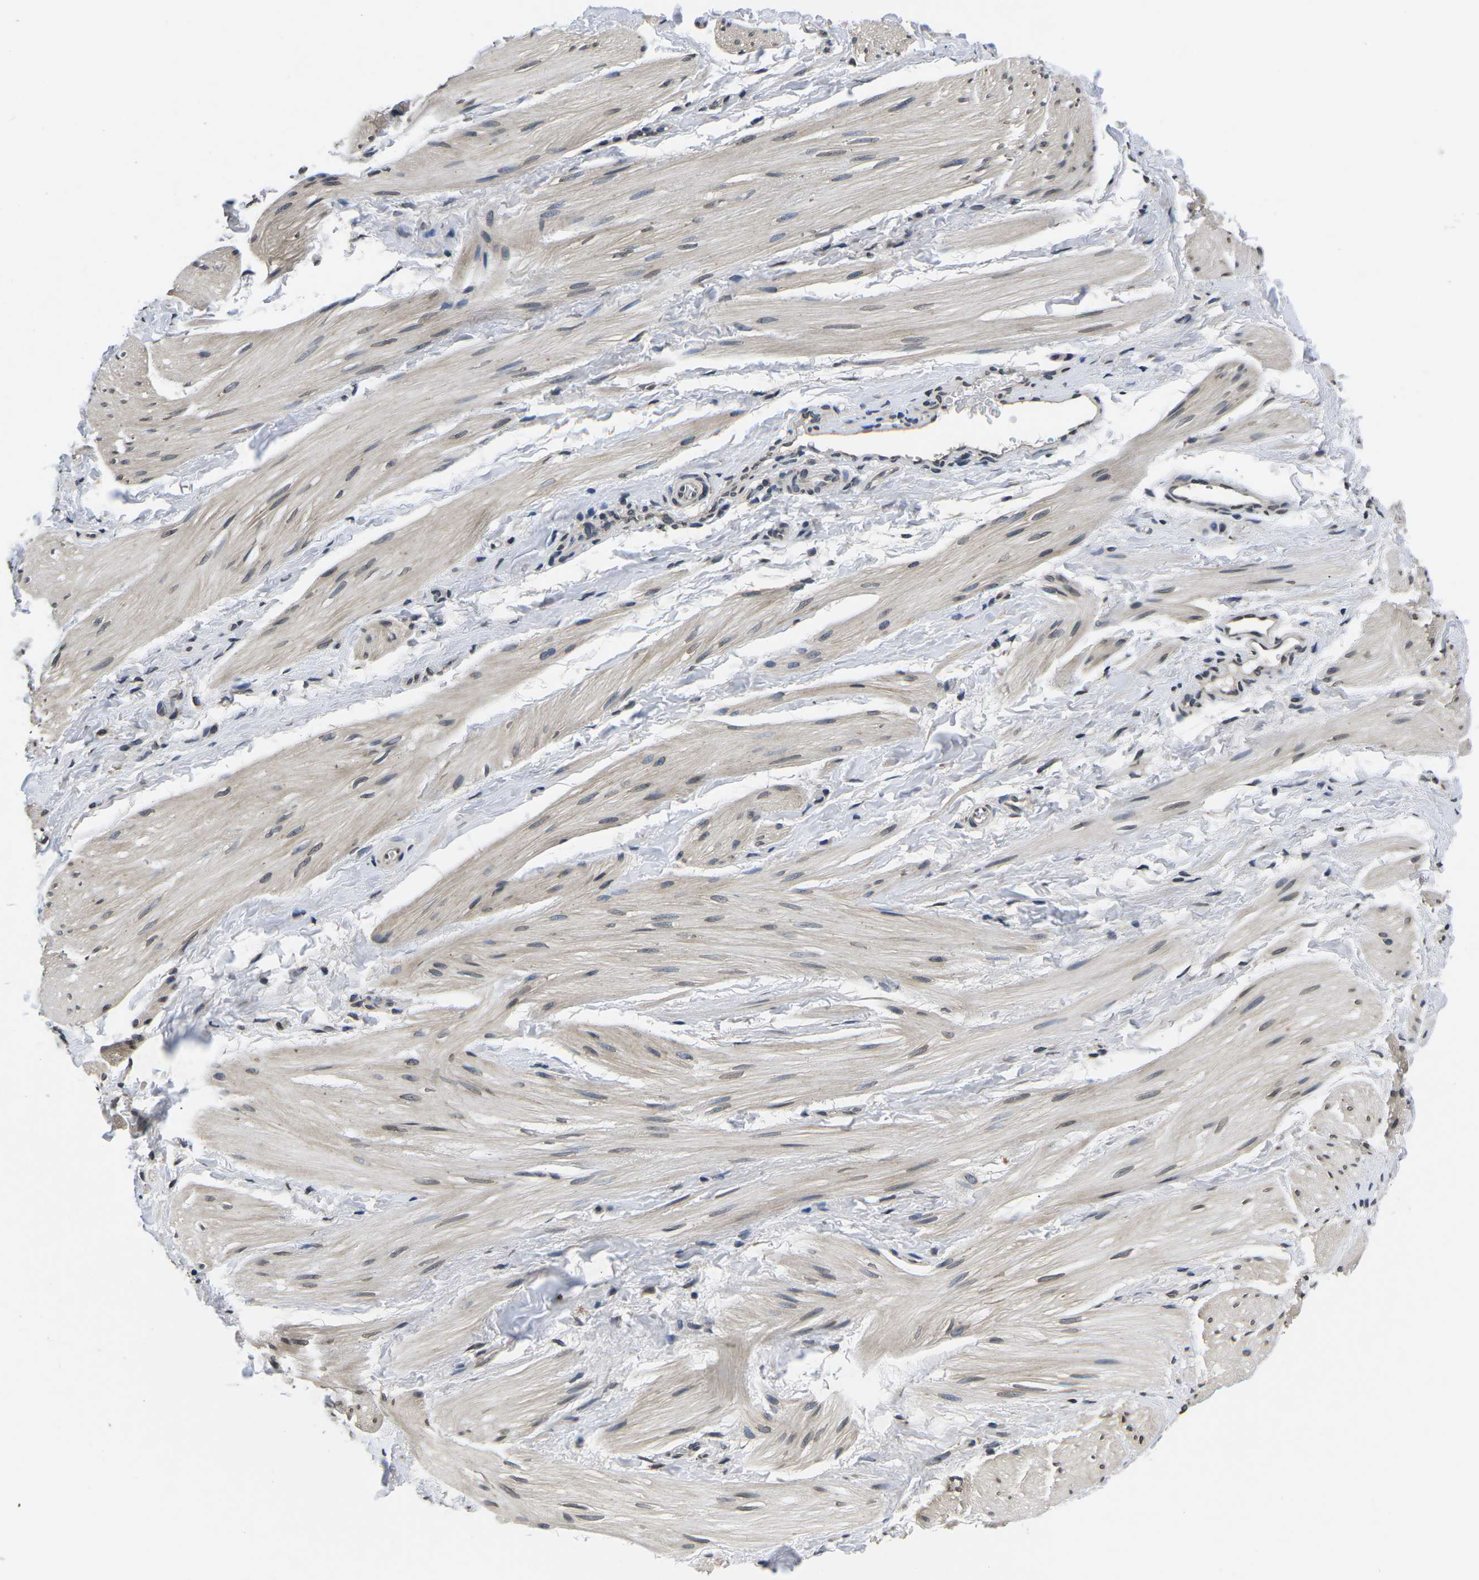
{"staining": {"intensity": "weak", "quantity": "25%-75%", "location": "nuclear"}, "tissue": "smooth muscle", "cell_type": "Smooth muscle cells", "image_type": "normal", "snomed": [{"axis": "morphology", "description": "Normal tissue, NOS"}, {"axis": "topography", "description": "Smooth muscle"}], "caption": "DAB (3,3'-diaminobenzidine) immunohistochemical staining of unremarkable human smooth muscle demonstrates weak nuclear protein staining in approximately 25%-75% of smooth muscle cells. (DAB (3,3'-diaminobenzidine) = brown stain, brightfield microscopy at high magnification).", "gene": "SNX10", "patient": {"sex": "male", "age": 16}}